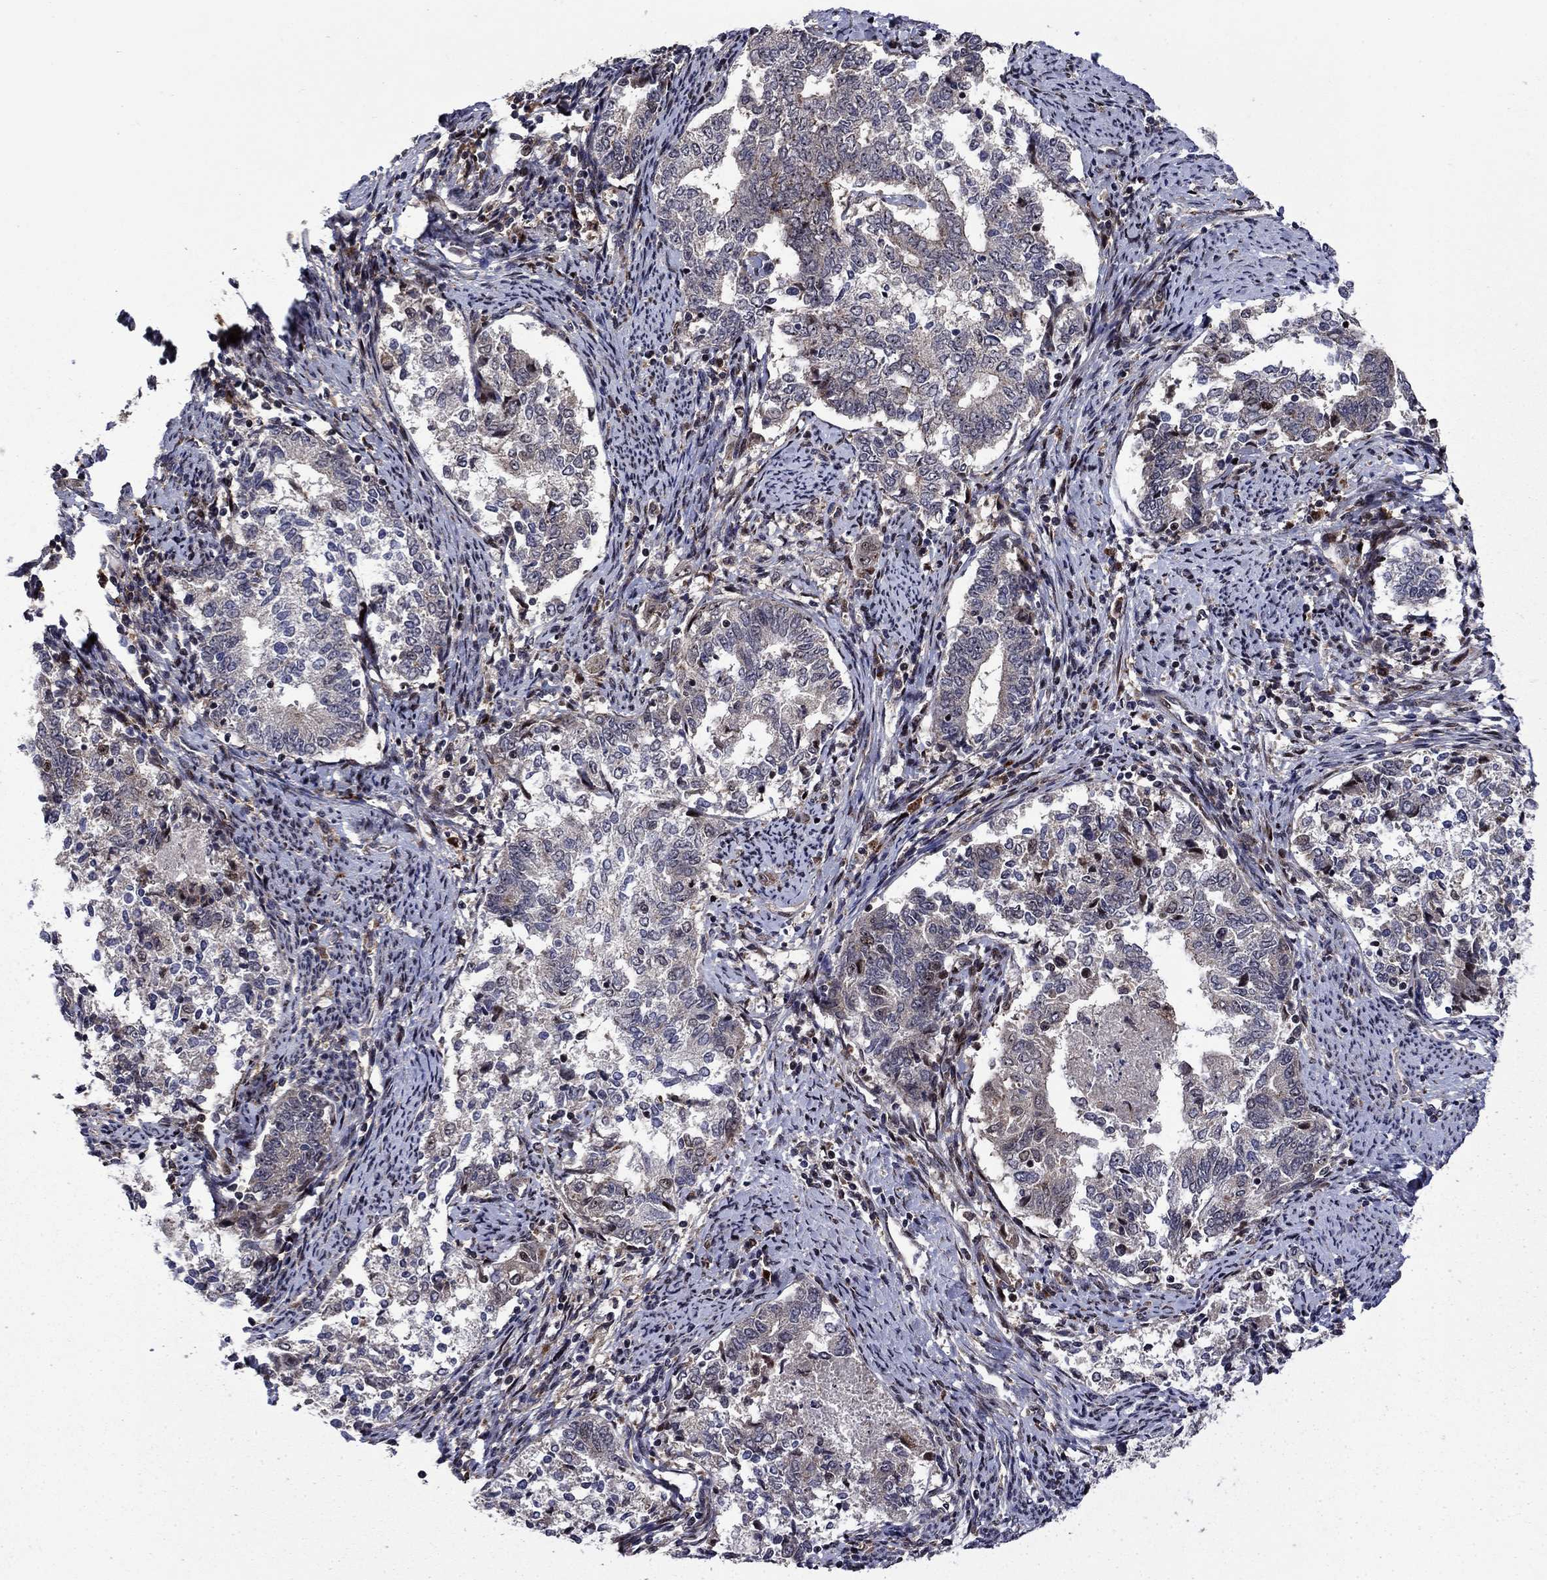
{"staining": {"intensity": "weak", "quantity": "<25%", "location": "cytoplasmic/membranous,nuclear"}, "tissue": "endometrial cancer", "cell_type": "Tumor cells", "image_type": "cancer", "snomed": [{"axis": "morphology", "description": "Adenocarcinoma, NOS"}, {"axis": "topography", "description": "Endometrium"}], "caption": "Tumor cells show no significant protein expression in adenocarcinoma (endometrial).", "gene": "AGTPBP1", "patient": {"sex": "female", "age": 65}}